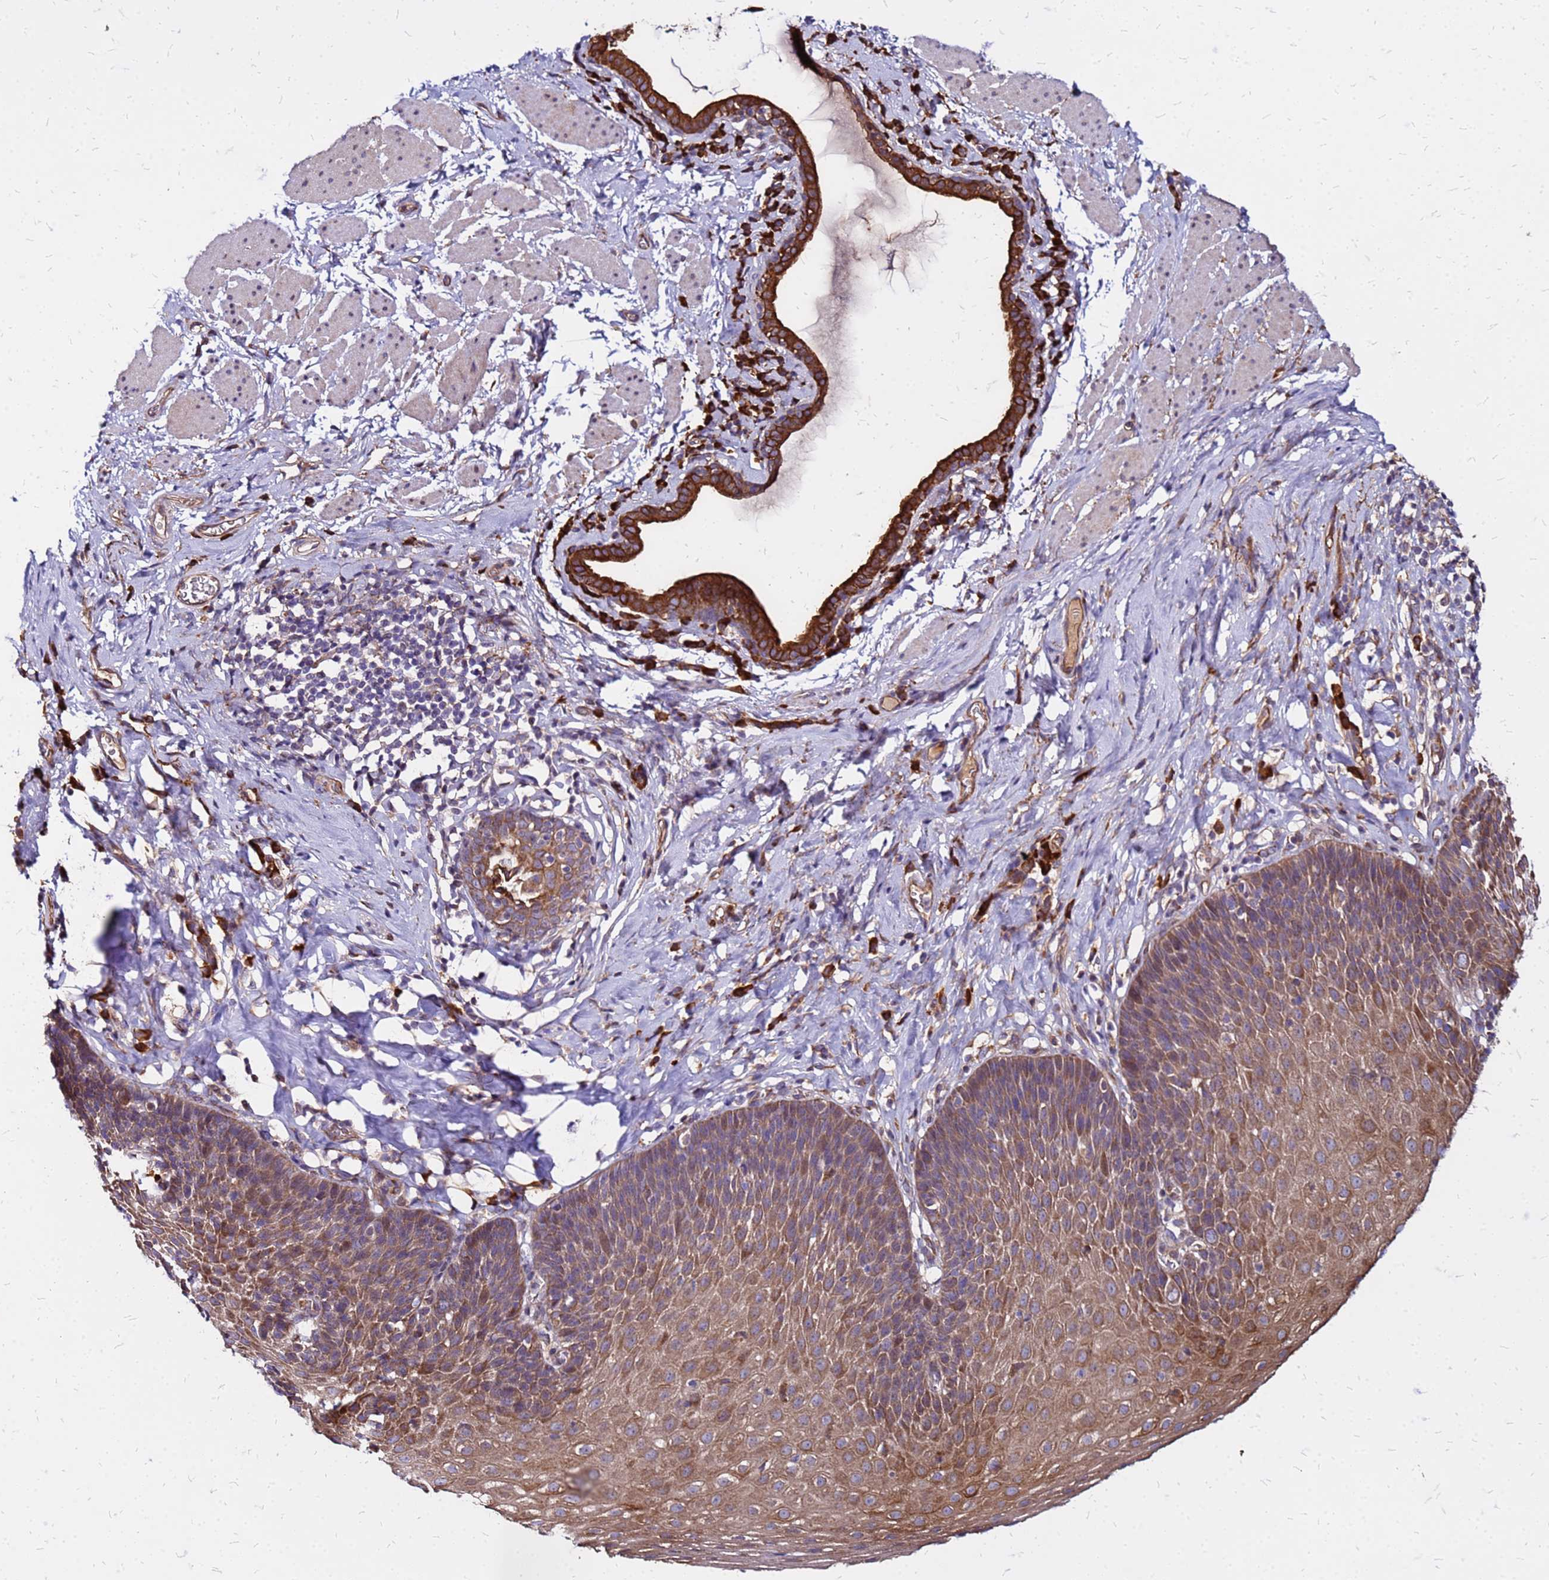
{"staining": {"intensity": "moderate", "quantity": "25%-75%", "location": "cytoplasmic/membranous"}, "tissue": "esophagus", "cell_type": "Squamous epithelial cells", "image_type": "normal", "snomed": [{"axis": "morphology", "description": "Normal tissue, NOS"}, {"axis": "topography", "description": "Esophagus"}], "caption": "The micrograph reveals staining of unremarkable esophagus, revealing moderate cytoplasmic/membranous protein expression (brown color) within squamous epithelial cells. Using DAB (3,3'-diaminobenzidine) (brown) and hematoxylin (blue) stains, captured at high magnification using brightfield microscopy.", "gene": "VMO1", "patient": {"sex": "female", "age": 61}}